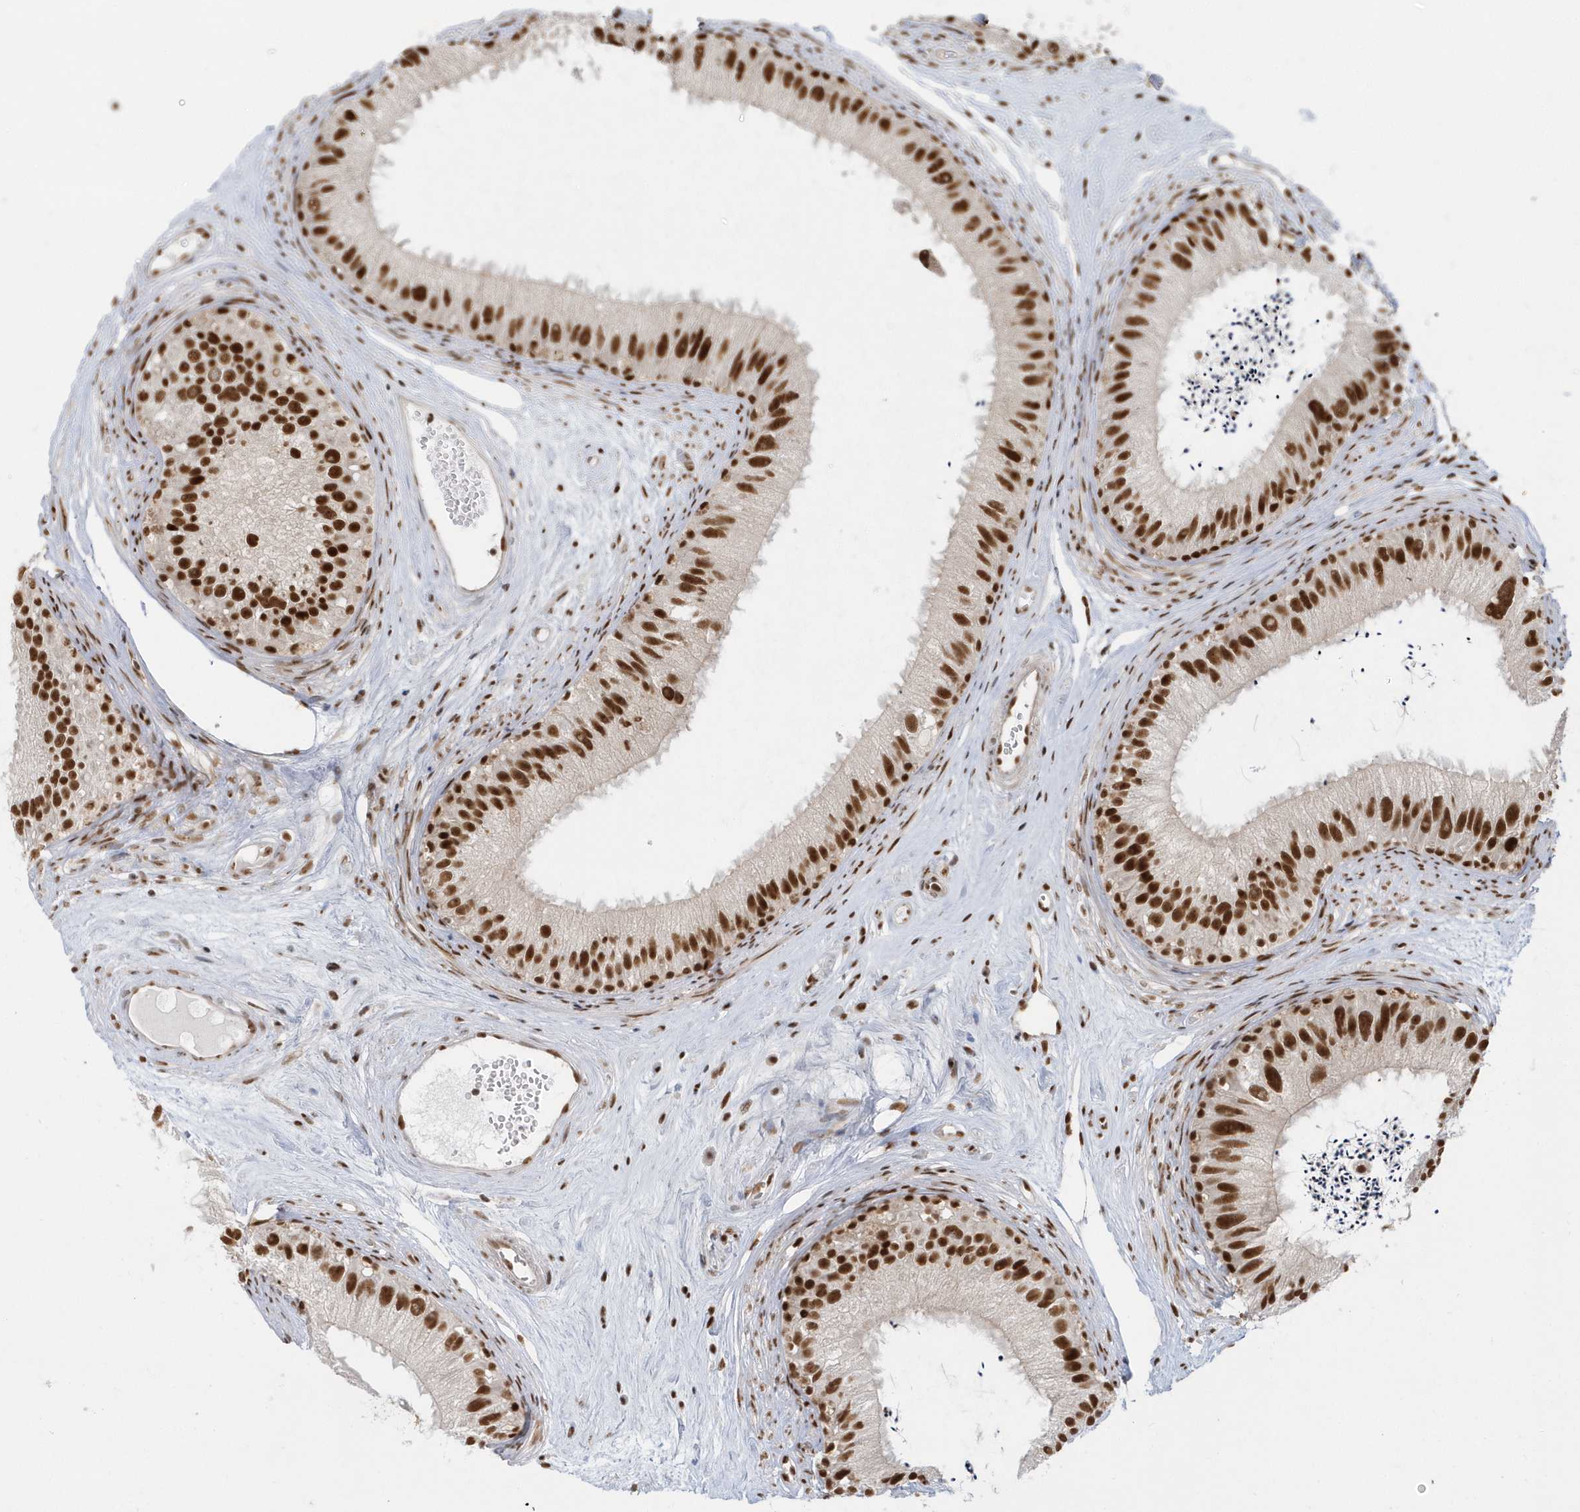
{"staining": {"intensity": "strong", "quantity": ">75%", "location": "nuclear"}, "tissue": "epididymis", "cell_type": "Glandular cells", "image_type": "normal", "snomed": [{"axis": "morphology", "description": "Normal tissue, NOS"}, {"axis": "topography", "description": "Epididymis"}], "caption": "This is an image of immunohistochemistry staining of normal epididymis, which shows strong positivity in the nuclear of glandular cells.", "gene": "SEPHS1", "patient": {"sex": "male", "age": 77}}